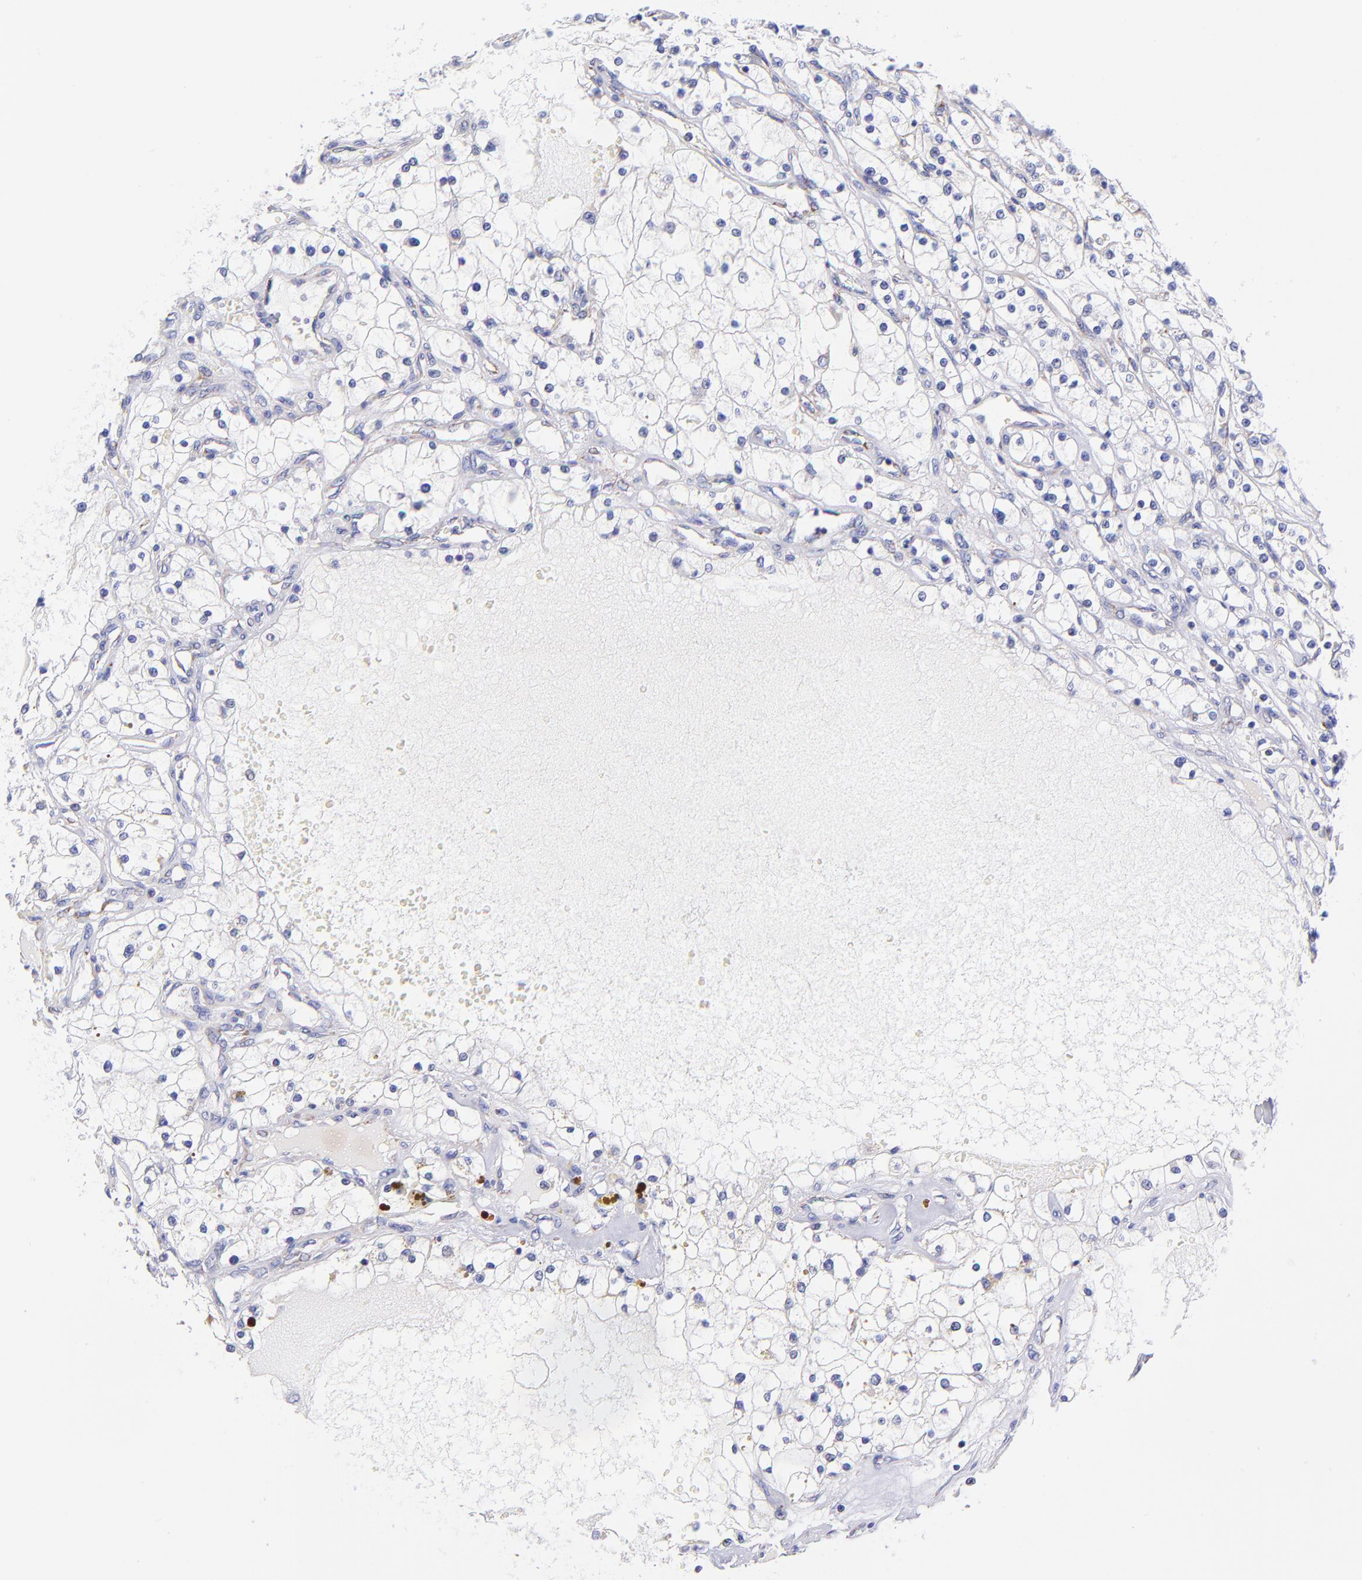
{"staining": {"intensity": "negative", "quantity": "none", "location": "none"}, "tissue": "renal cancer", "cell_type": "Tumor cells", "image_type": "cancer", "snomed": [{"axis": "morphology", "description": "Adenocarcinoma, NOS"}, {"axis": "topography", "description": "Kidney"}], "caption": "Photomicrograph shows no significant protein expression in tumor cells of adenocarcinoma (renal).", "gene": "NDUFB7", "patient": {"sex": "male", "age": 61}}